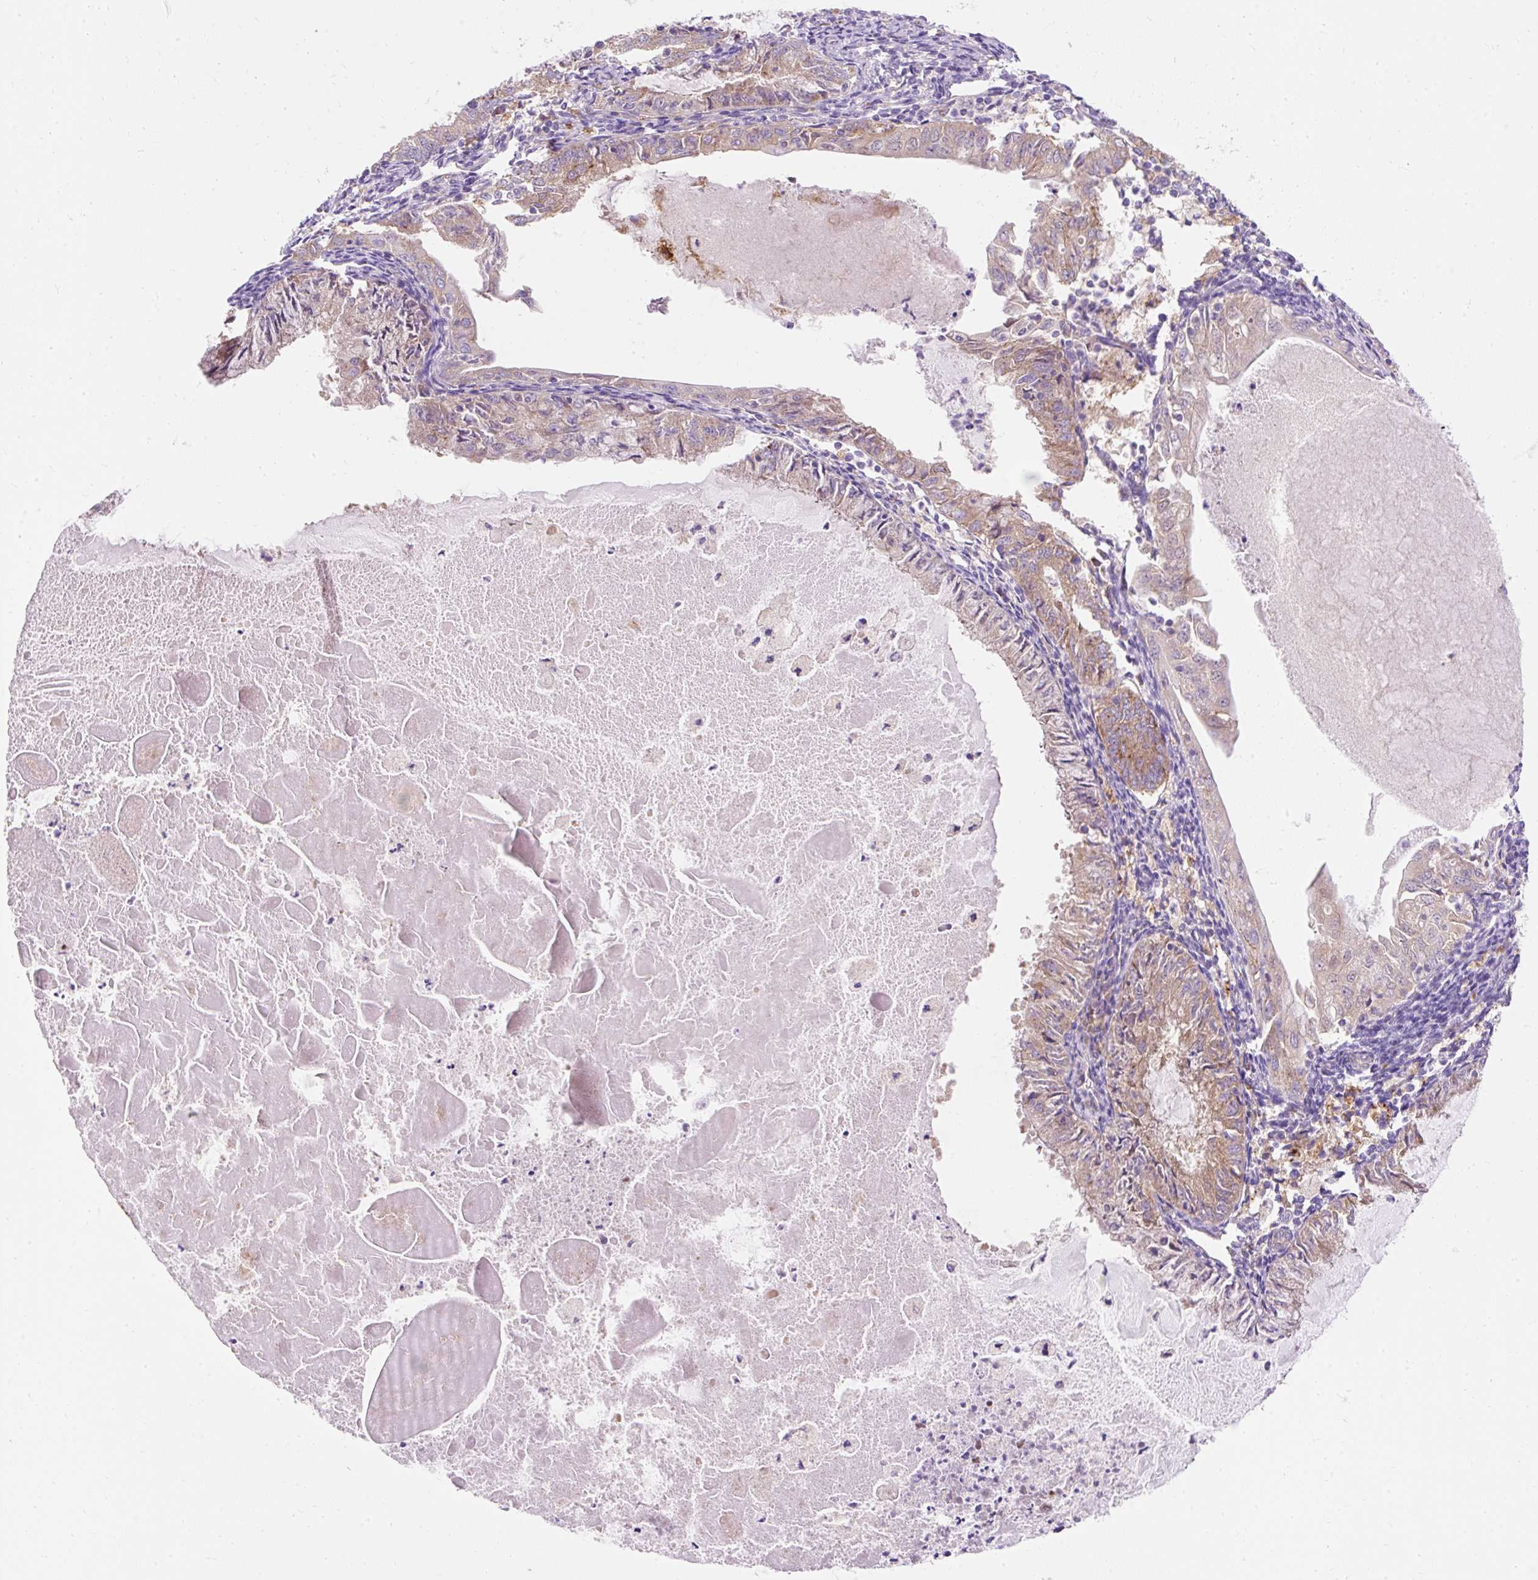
{"staining": {"intensity": "moderate", "quantity": "25%-75%", "location": "cytoplasmic/membranous"}, "tissue": "endometrial cancer", "cell_type": "Tumor cells", "image_type": "cancer", "snomed": [{"axis": "morphology", "description": "Adenocarcinoma, NOS"}, {"axis": "topography", "description": "Endometrium"}], "caption": "Immunohistochemical staining of endometrial cancer exhibits medium levels of moderate cytoplasmic/membranous protein expression in approximately 25%-75% of tumor cells.", "gene": "OR4K15", "patient": {"sex": "female", "age": 57}}